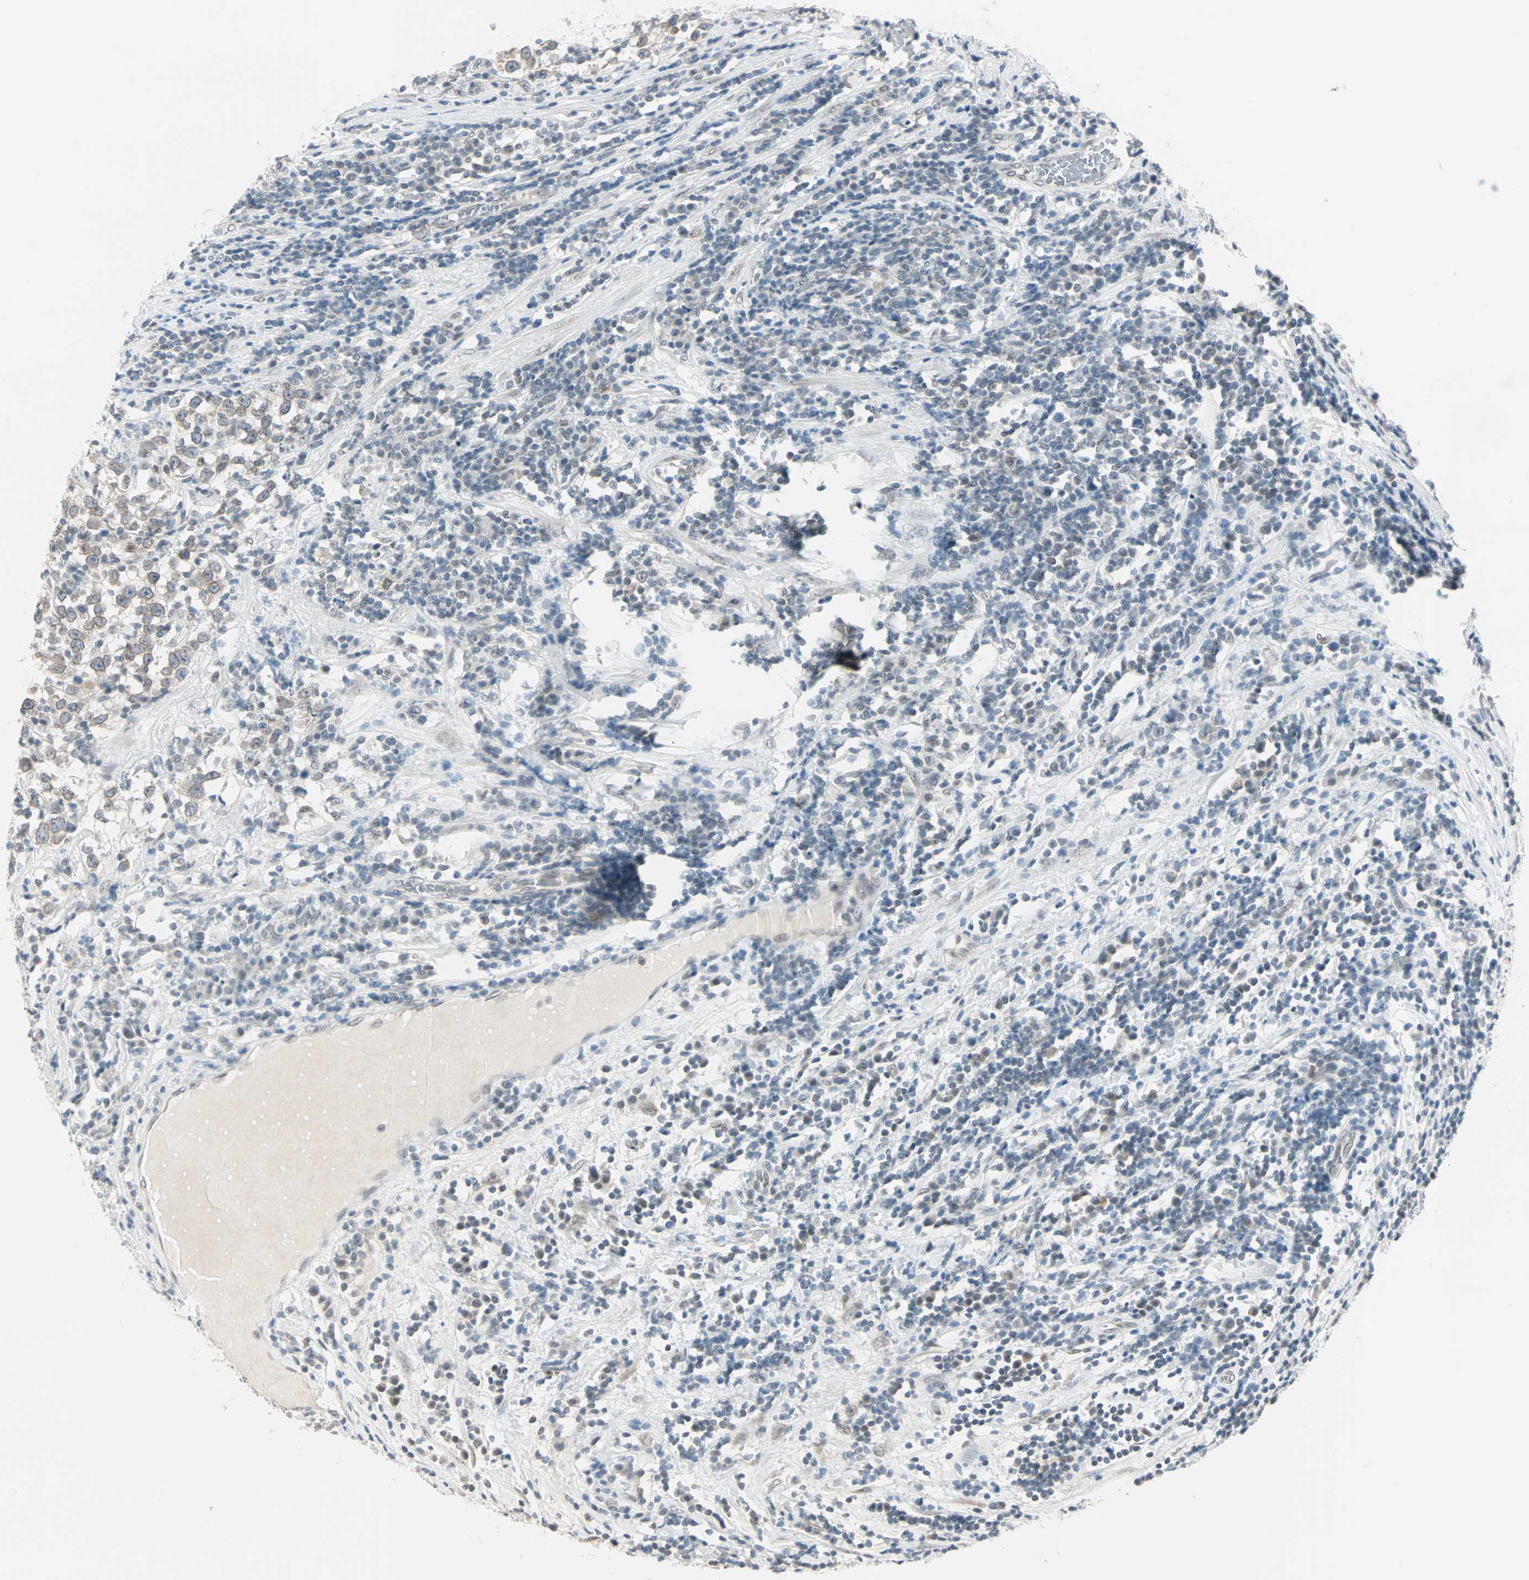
{"staining": {"intensity": "weak", "quantity": "25%-75%", "location": "cytoplasmic/membranous,nuclear"}, "tissue": "testis cancer", "cell_type": "Tumor cells", "image_type": "cancer", "snomed": [{"axis": "morphology", "description": "Seminoma, NOS"}, {"axis": "topography", "description": "Testis"}], "caption": "Human seminoma (testis) stained with a protein marker shows weak staining in tumor cells.", "gene": "BCAN", "patient": {"sex": "male", "age": 43}}